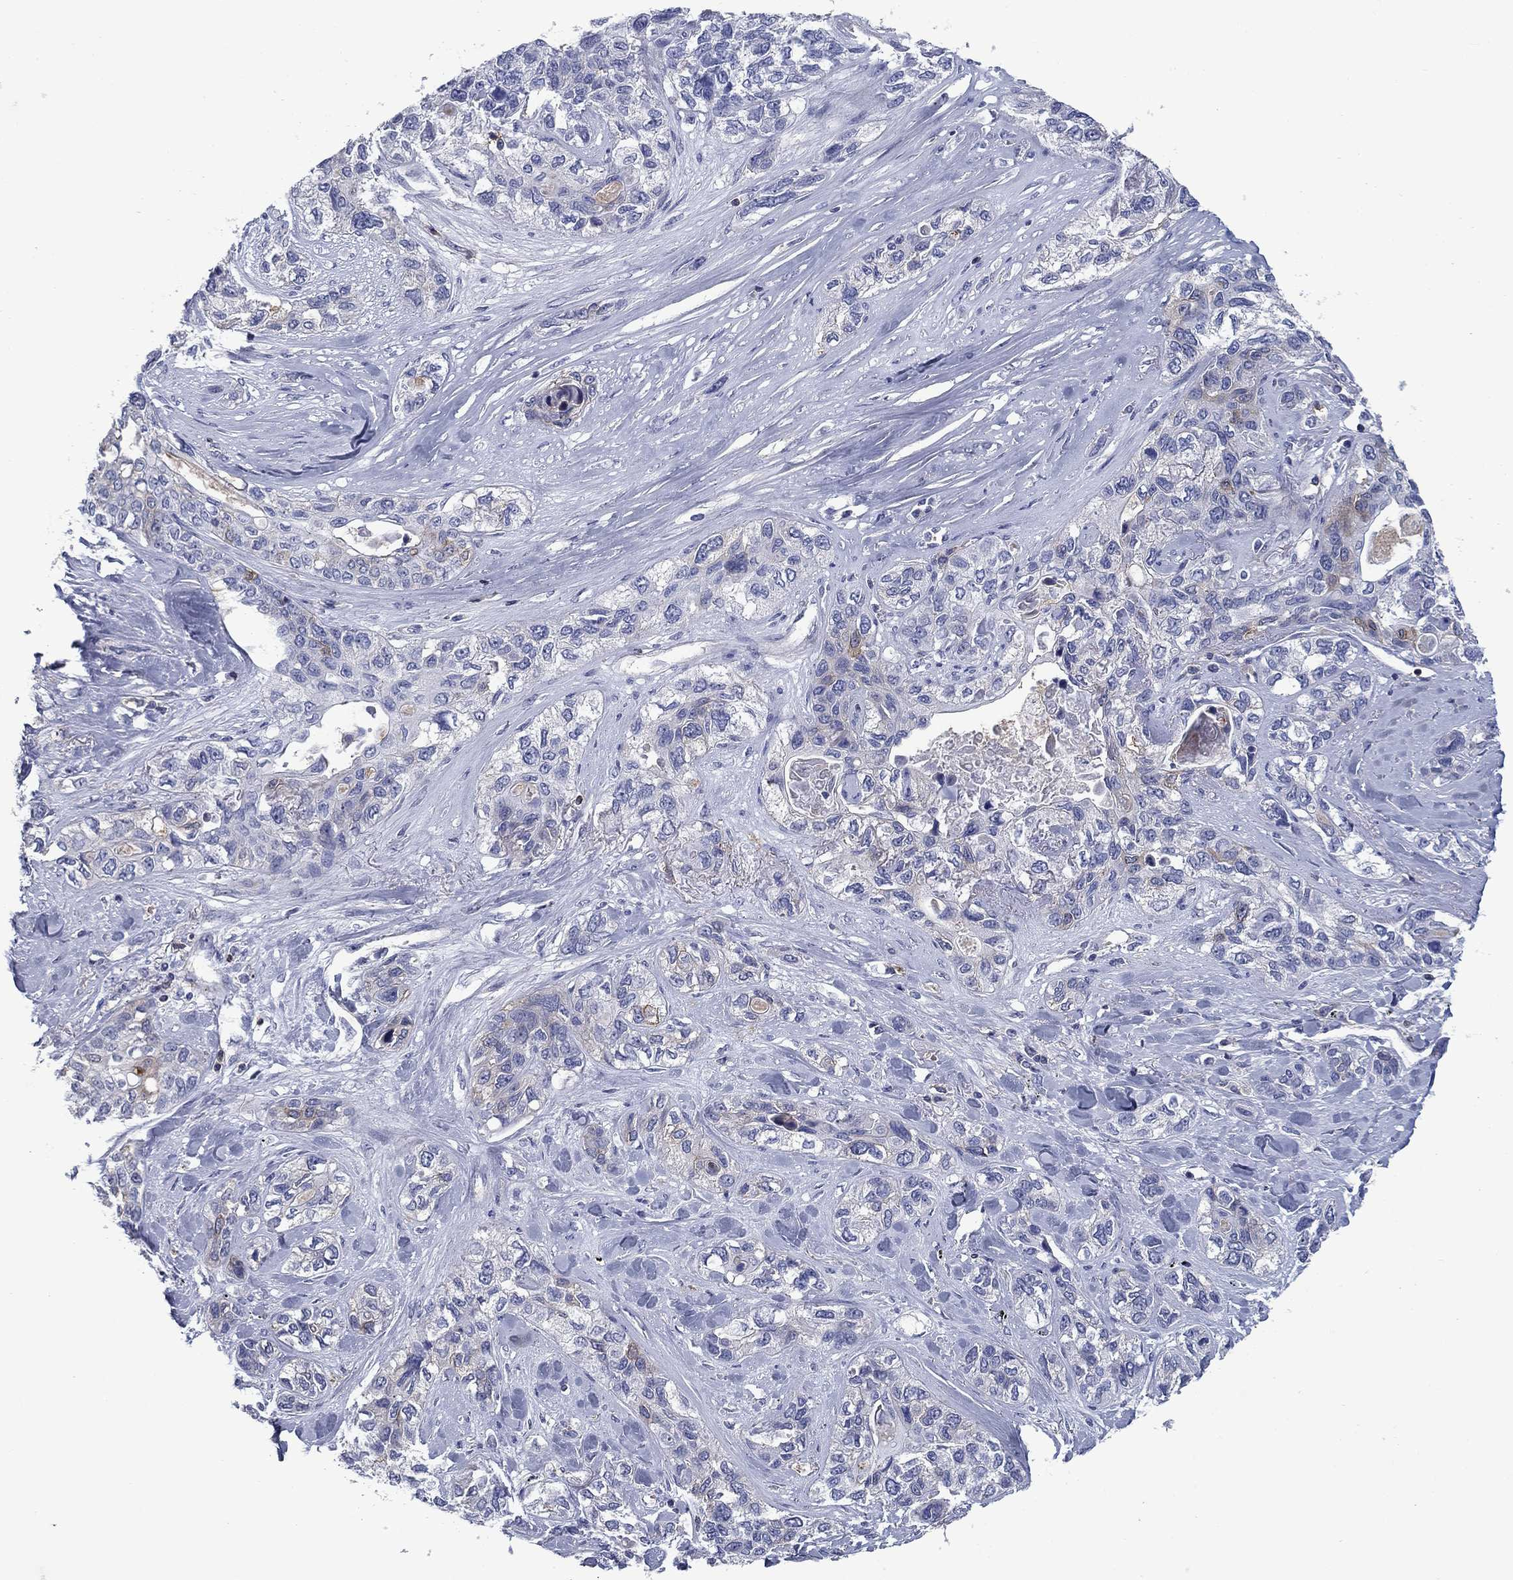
{"staining": {"intensity": "weak", "quantity": "<25%", "location": "cytoplasmic/membranous"}, "tissue": "lung cancer", "cell_type": "Tumor cells", "image_type": "cancer", "snomed": [{"axis": "morphology", "description": "Squamous cell carcinoma, NOS"}, {"axis": "topography", "description": "Lung"}], "caption": "DAB immunohistochemical staining of human squamous cell carcinoma (lung) exhibits no significant expression in tumor cells. (Immunohistochemistry, brightfield microscopy, high magnification).", "gene": "SIT1", "patient": {"sex": "female", "age": 70}}